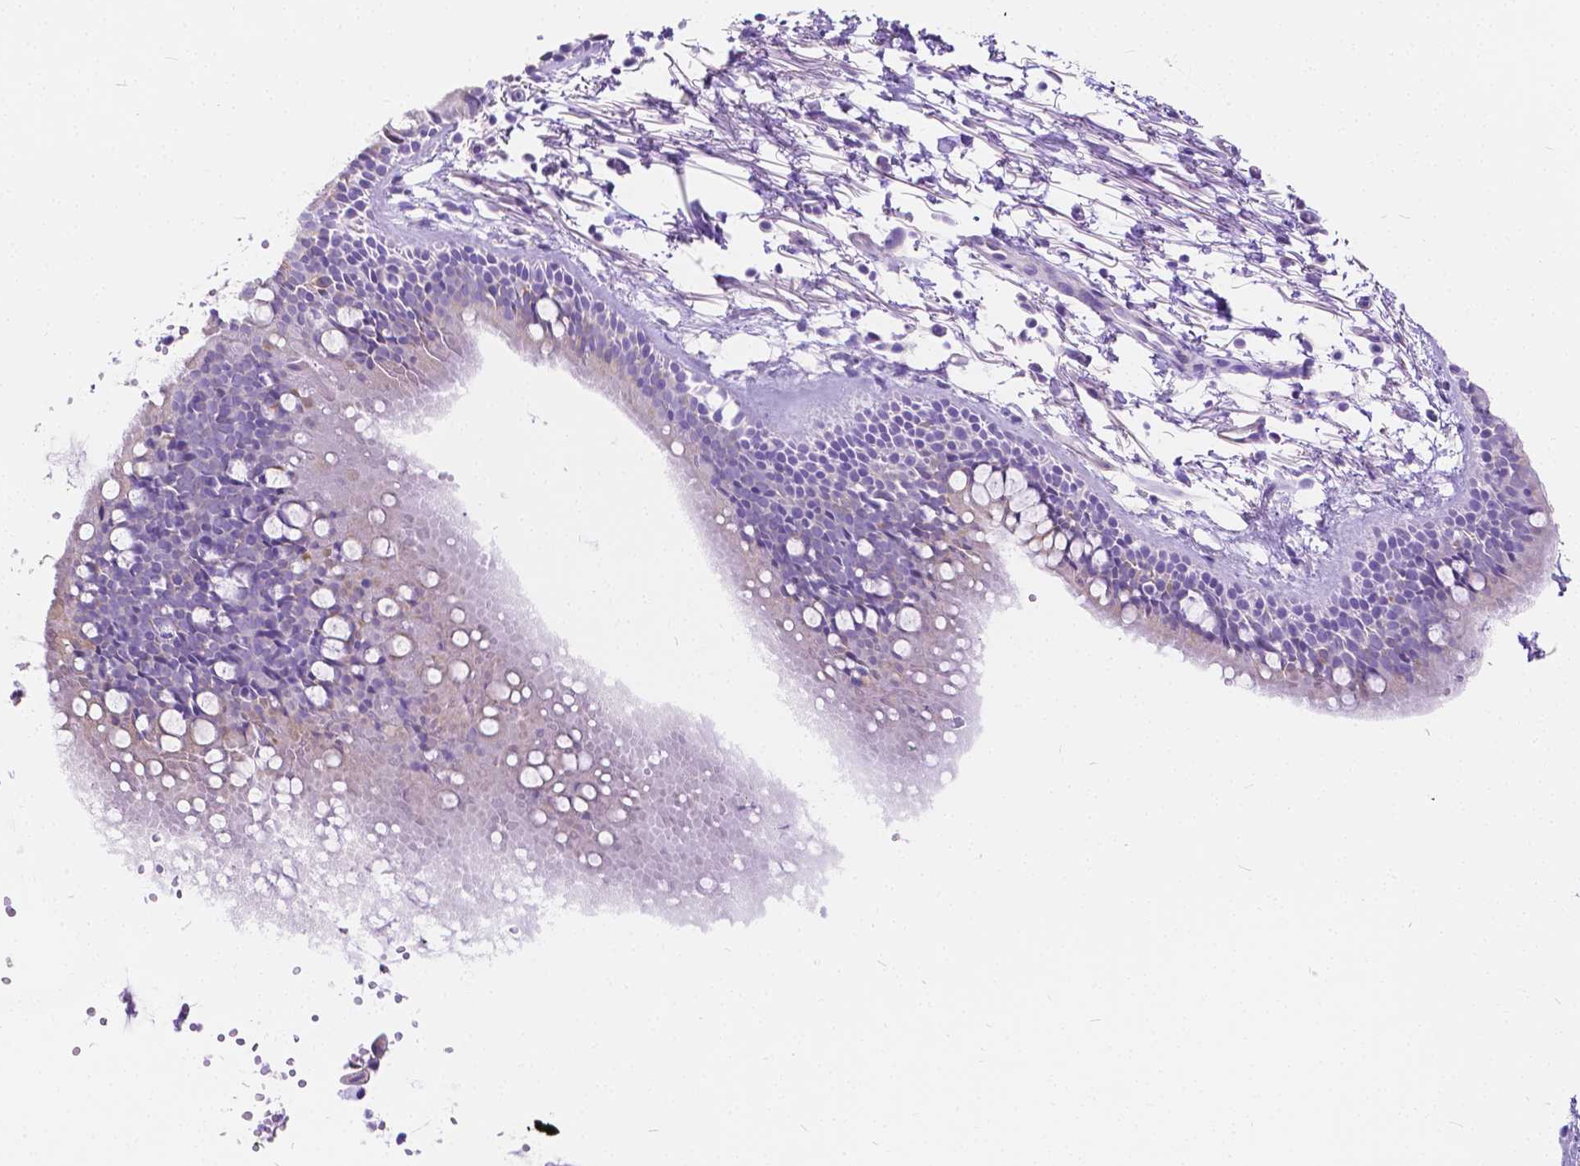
{"staining": {"intensity": "negative", "quantity": "none", "location": "none"}, "tissue": "bronchus", "cell_type": "Respiratory epithelial cells", "image_type": "normal", "snomed": [{"axis": "morphology", "description": "Normal tissue, NOS"}, {"axis": "topography", "description": "Bronchus"}], "caption": "Histopathology image shows no protein expression in respiratory epithelial cells of unremarkable bronchus.", "gene": "CHRM1", "patient": {"sex": "female", "age": 59}}